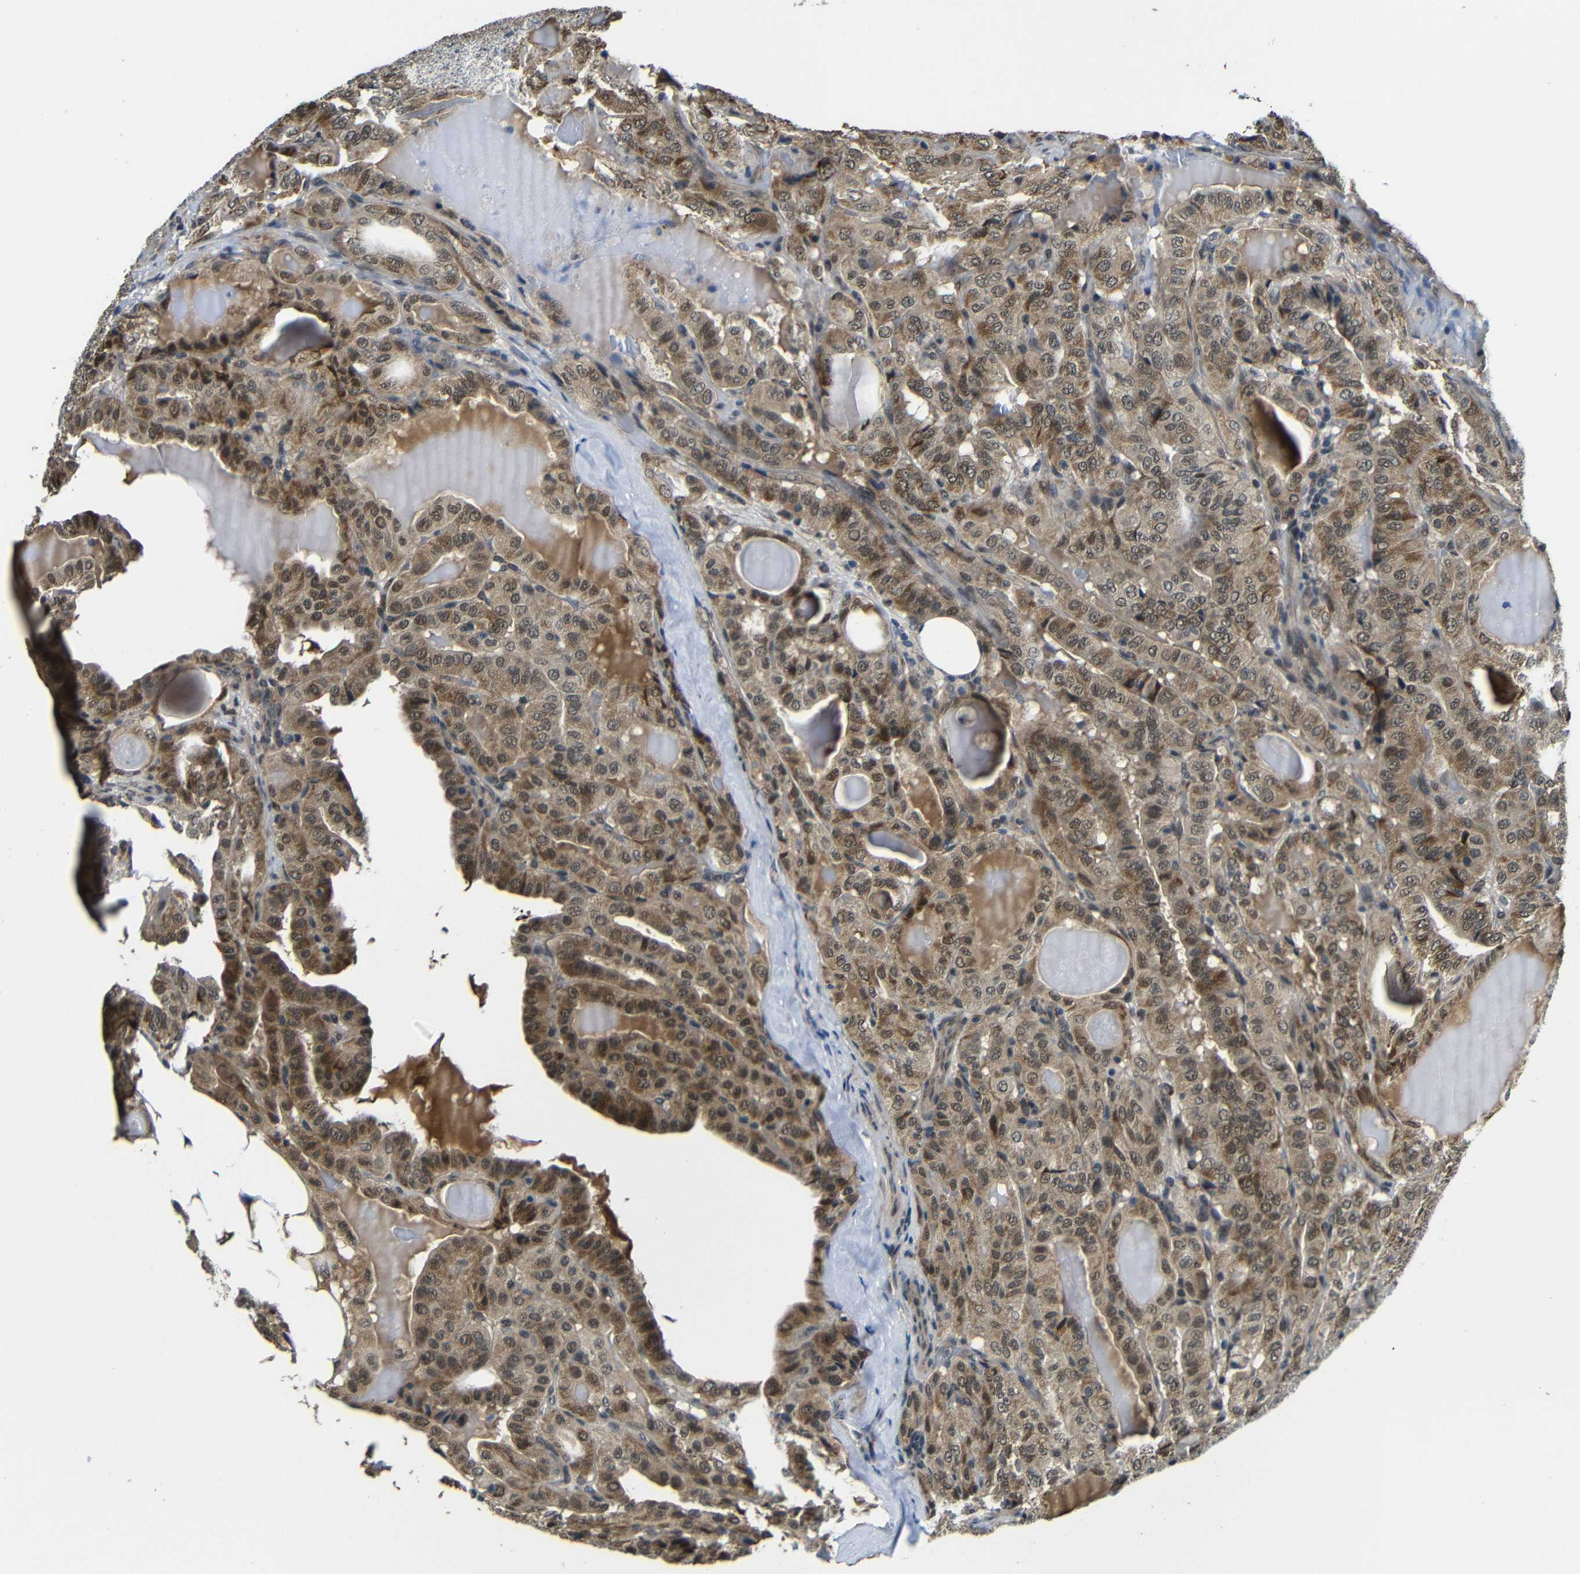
{"staining": {"intensity": "moderate", "quantity": ">75%", "location": "cytoplasmic/membranous"}, "tissue": "thyroid cancer", "cell_type": "Tumor cells", "image_type": "cancer", "snomed": [{"axis": "morphology", "description": "Papillary adenocarcinoma, NOS"}, {"axis": "topography", "description": "Thyroid gland"}], "caption": "This is an image of immunohistochemistry staining of thyroid cancer (papillary adenocarcinoma), which shows moderate positivity in the cytoplasmic/membranous of tumor cells.", "gene": "FAM172A", "patient": {"sex": "male", "age": 77}}